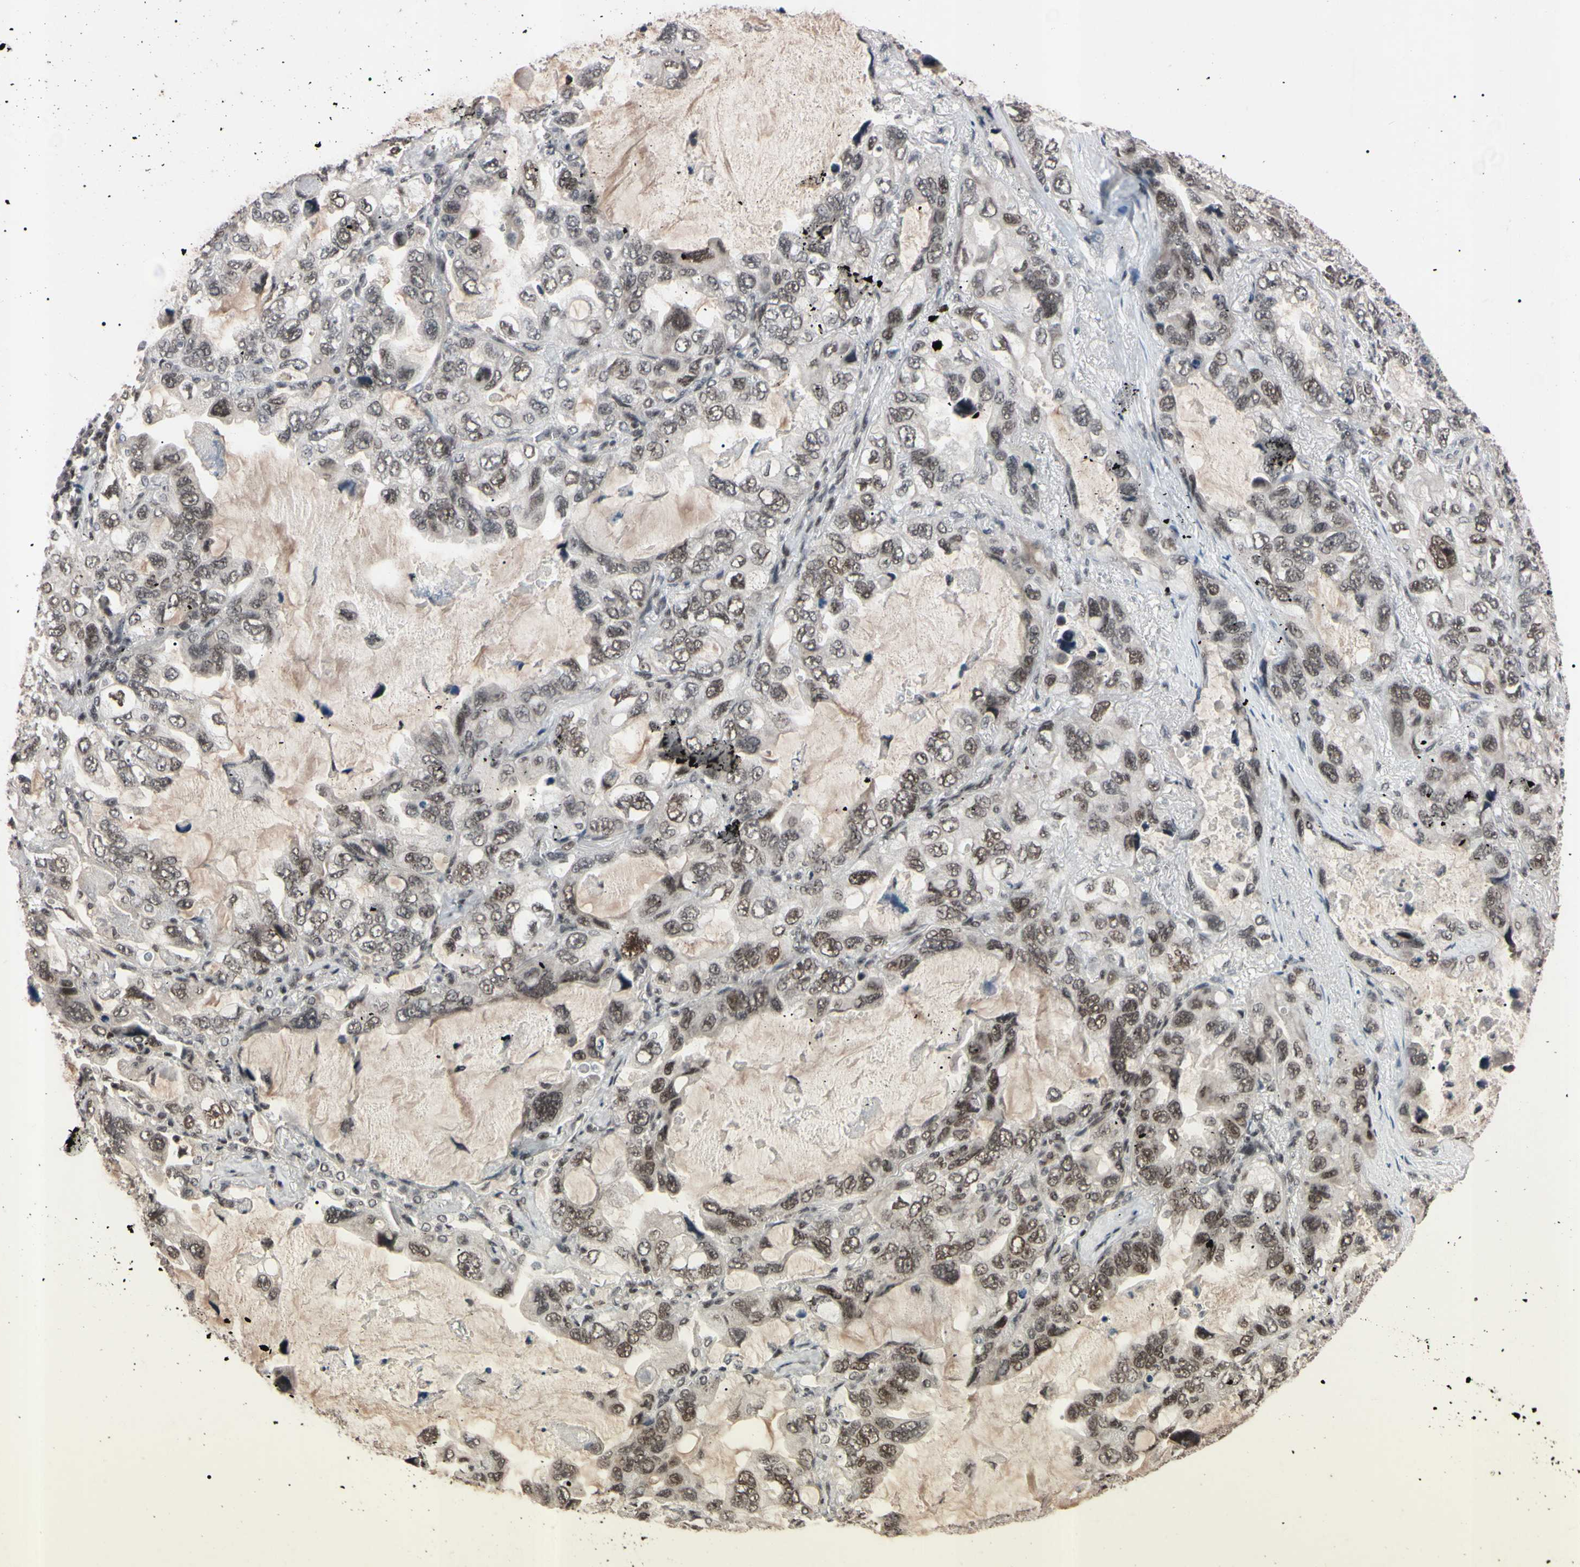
{"staining": {"intensity": "moderate", "quantity": "<25%", "location": "nuclear"}, "tissue": "lung cancer", "cell_type": "Tumor cells", "image_type": "cancer", "snomed": [{"axis": "morphology", "description": "Squamous cell carcinoma, NOS"}, {"axis": "topography", "description": "Lung"}], "caption": "Lung cancer tissue displays moderate nuclear staining in approximately <25% of tumor cells, visualized by immunohistochemistry.", "gene": "YY1", "patient": {"sex": "female", "age": 73}}